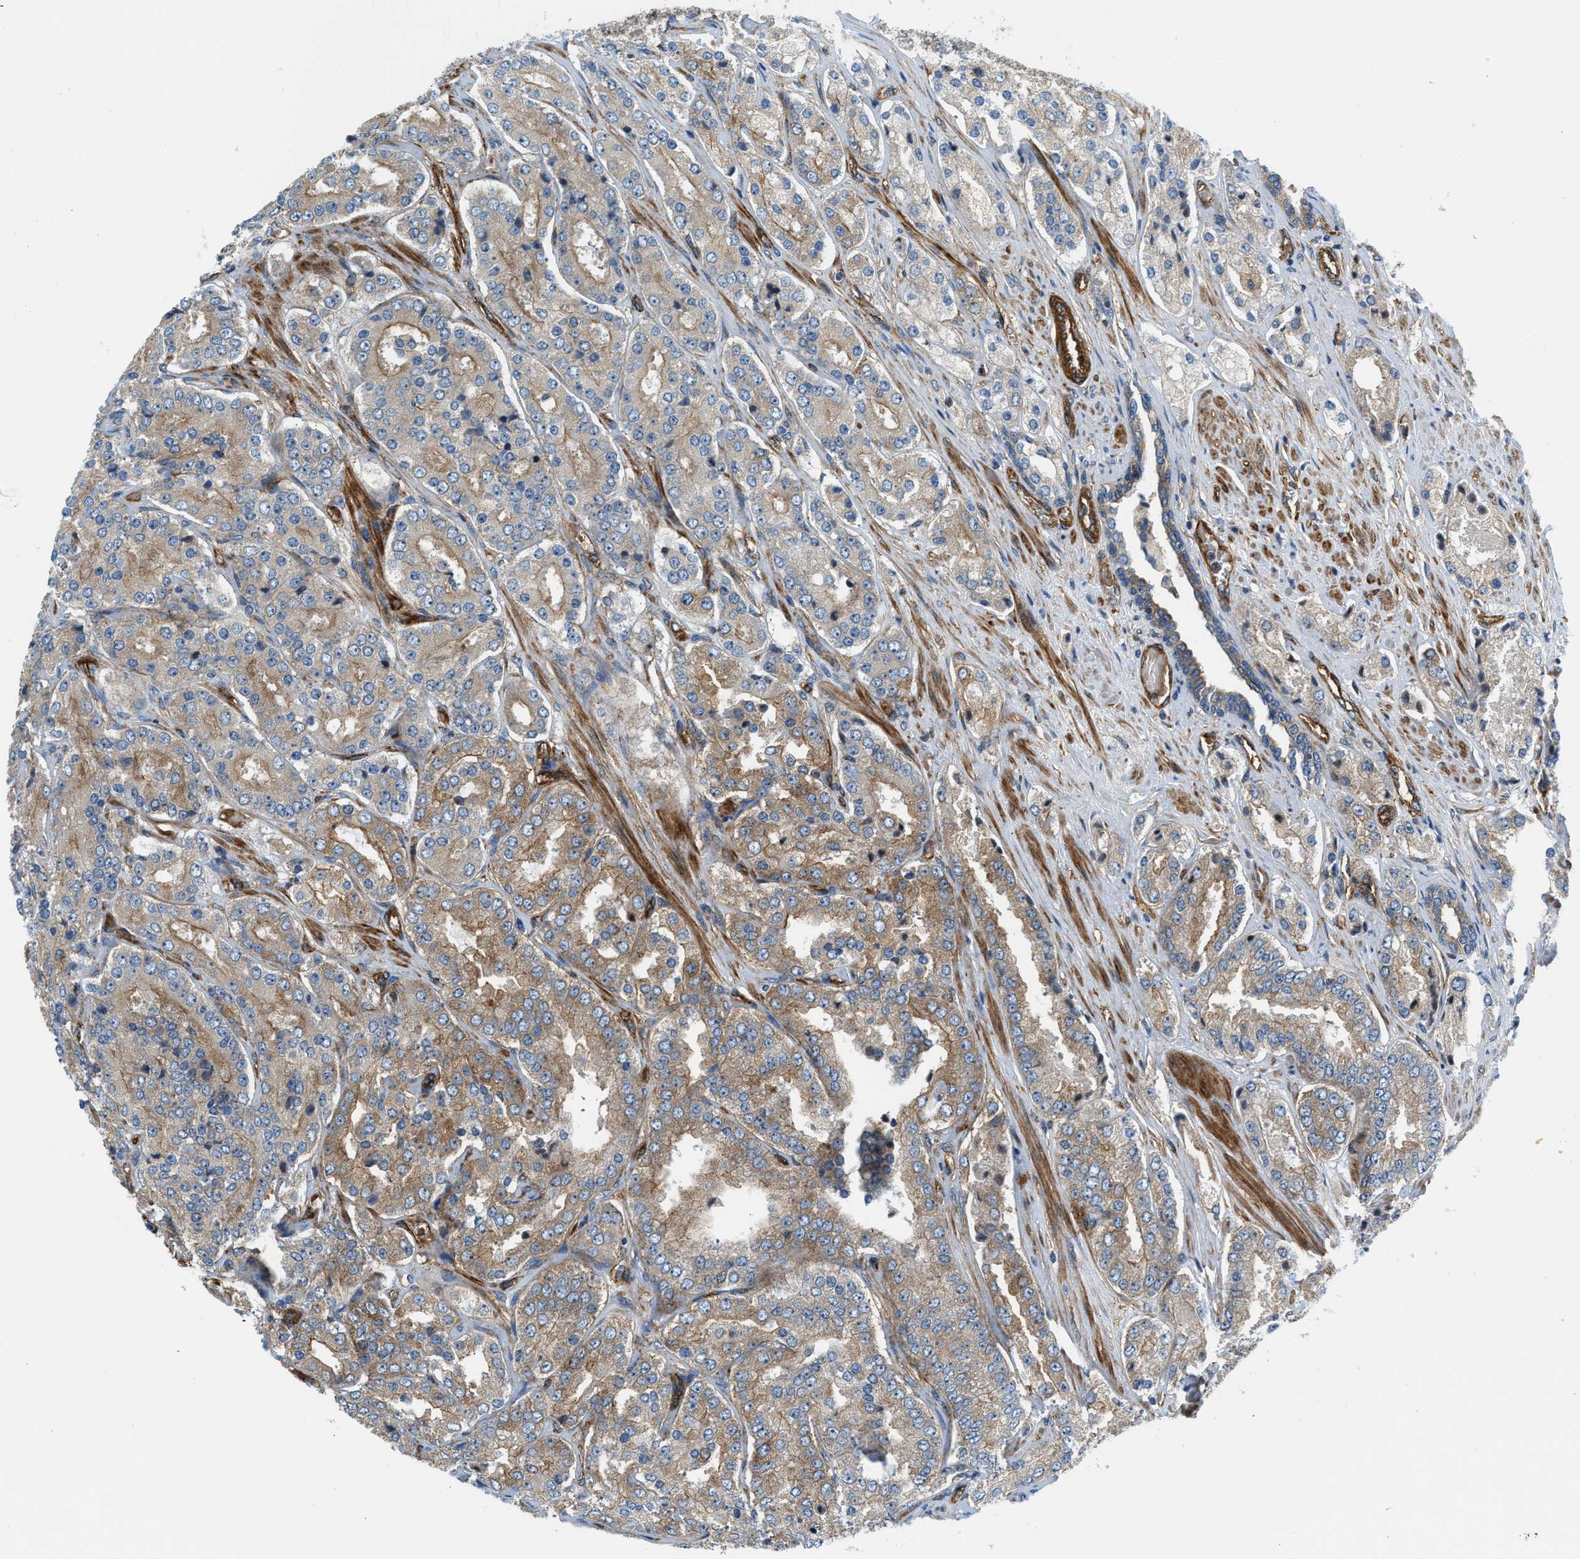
{"staining": {"intensity": "weak", "quantity": "25%-75%", "location": "cytoplasmic/membranous"}, "tissue": "prostate cancer", "cell_type": "Tumor cells", "image_type": "cancer", "snomed": [{"axis": "morphology", "description": "Adenocarcinoma, High grade"}, {"axis": "topography", "description": "Prostate"}], "caption": "High-magnification brightfield microscopy of adenocarcinoma (high-grade) (prostate) stained with DAB (brown) and counterstained with hematoxylin (blue). tumor cells exhibit weak cytoplasmic/membranous staining is present in approximately25%-75% of cells. The staining is performed using DAB (3,3'-diaminobenzidine) brown chromogen to label protein expression. The nuclei are counter-stained blue using hematoxylin.", "gene": "HIP1", "patient": {"sex": "male", "age": 65}}